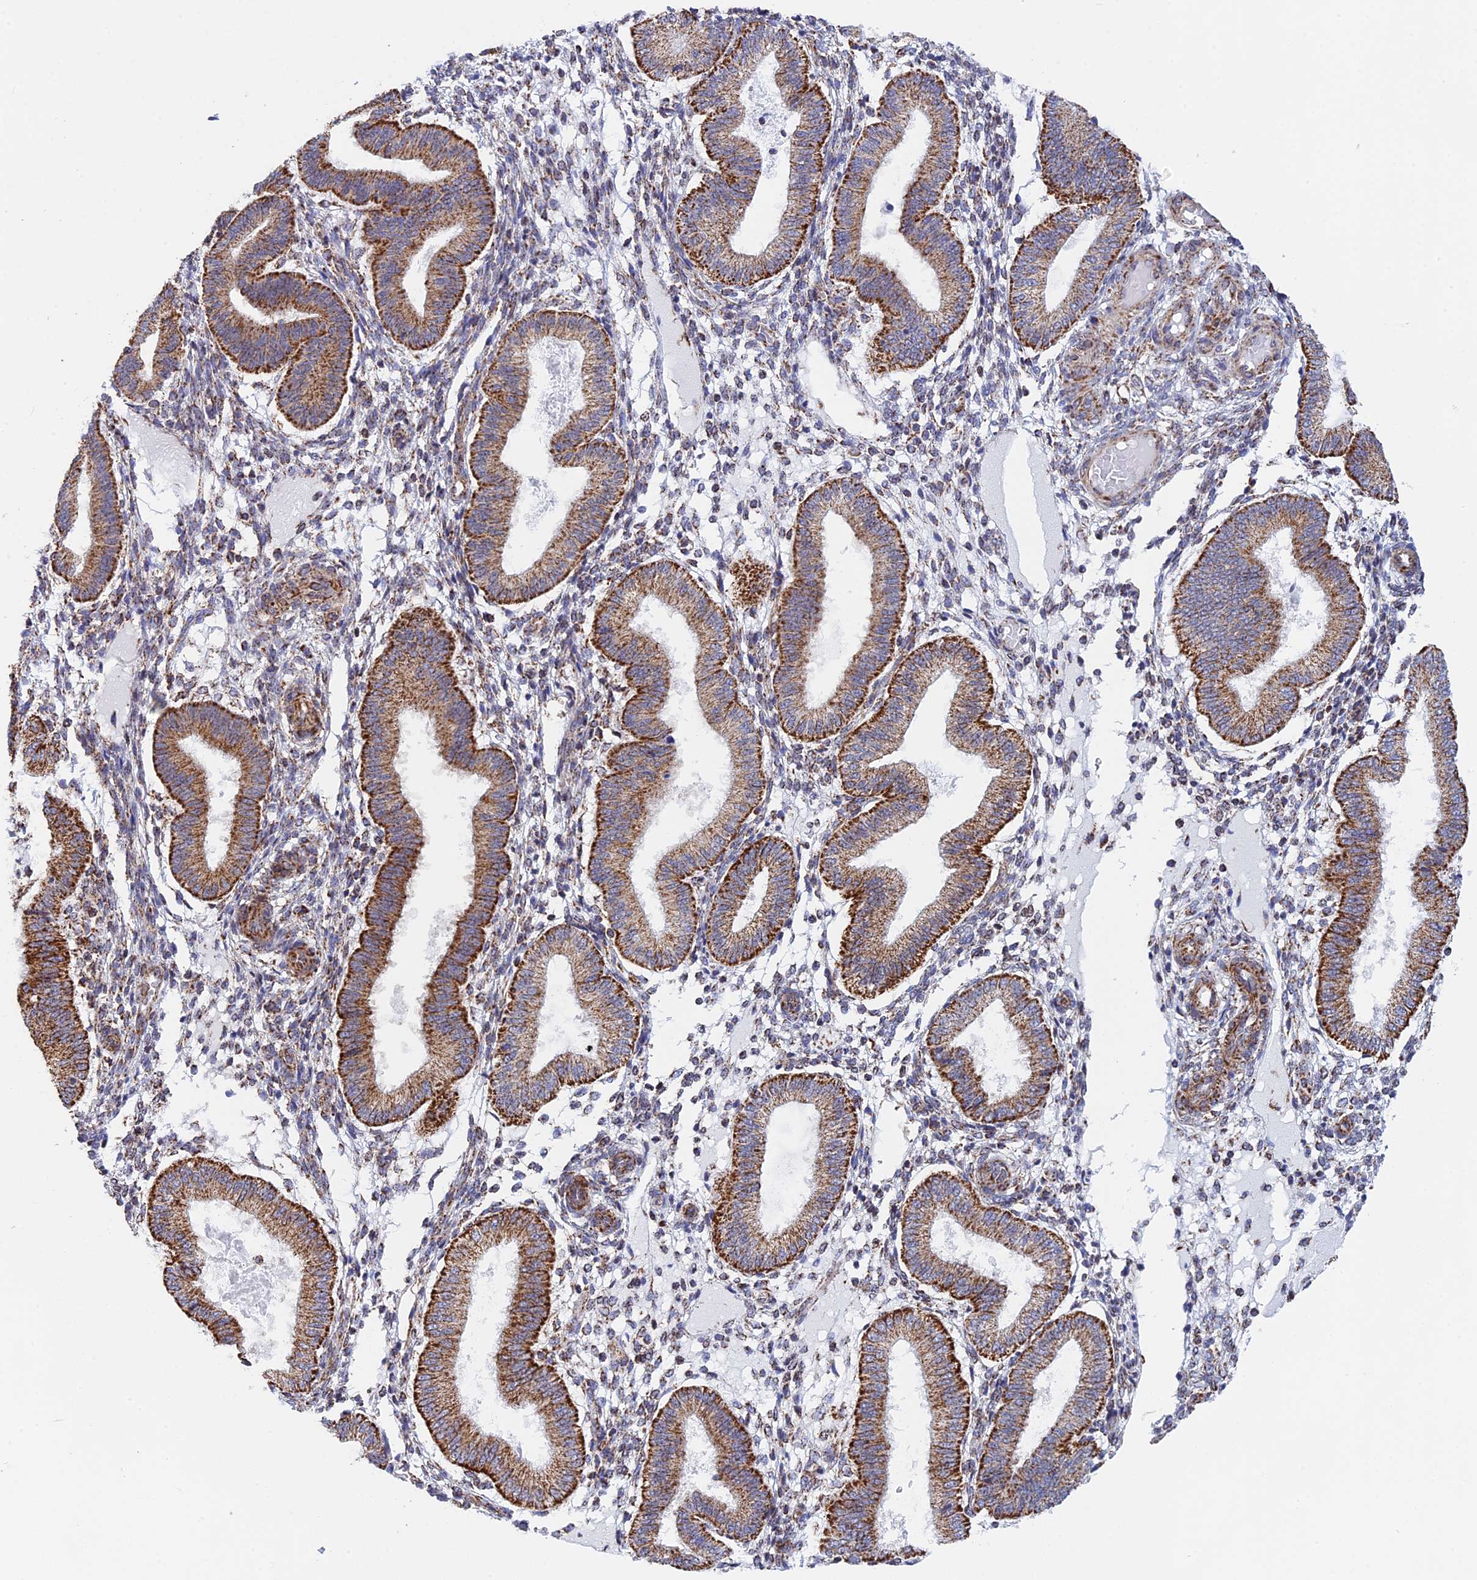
{"staining": {"intensity": "moderate", "quantity": "25%-75%", "location": "cytoplasmic/membranous"}, "tissue": "endometrium", "cell_type": "Cells in endometrial stroma", "image_type": "normal", "snomed": [{"axis": "morphology", "description": "Normal tissue, NOS"}, {"axis": "topography", "description": "Endometrium"}], "caption": "Unremarkable endometrium shows moderate cytoplasmic/membranous positivity in approximately 25%-75% of cells in endometrial stroma, visualized by immunohistochemistry.", "gene": "CDC16", "patient": {"sex": "female", "age": 39}}